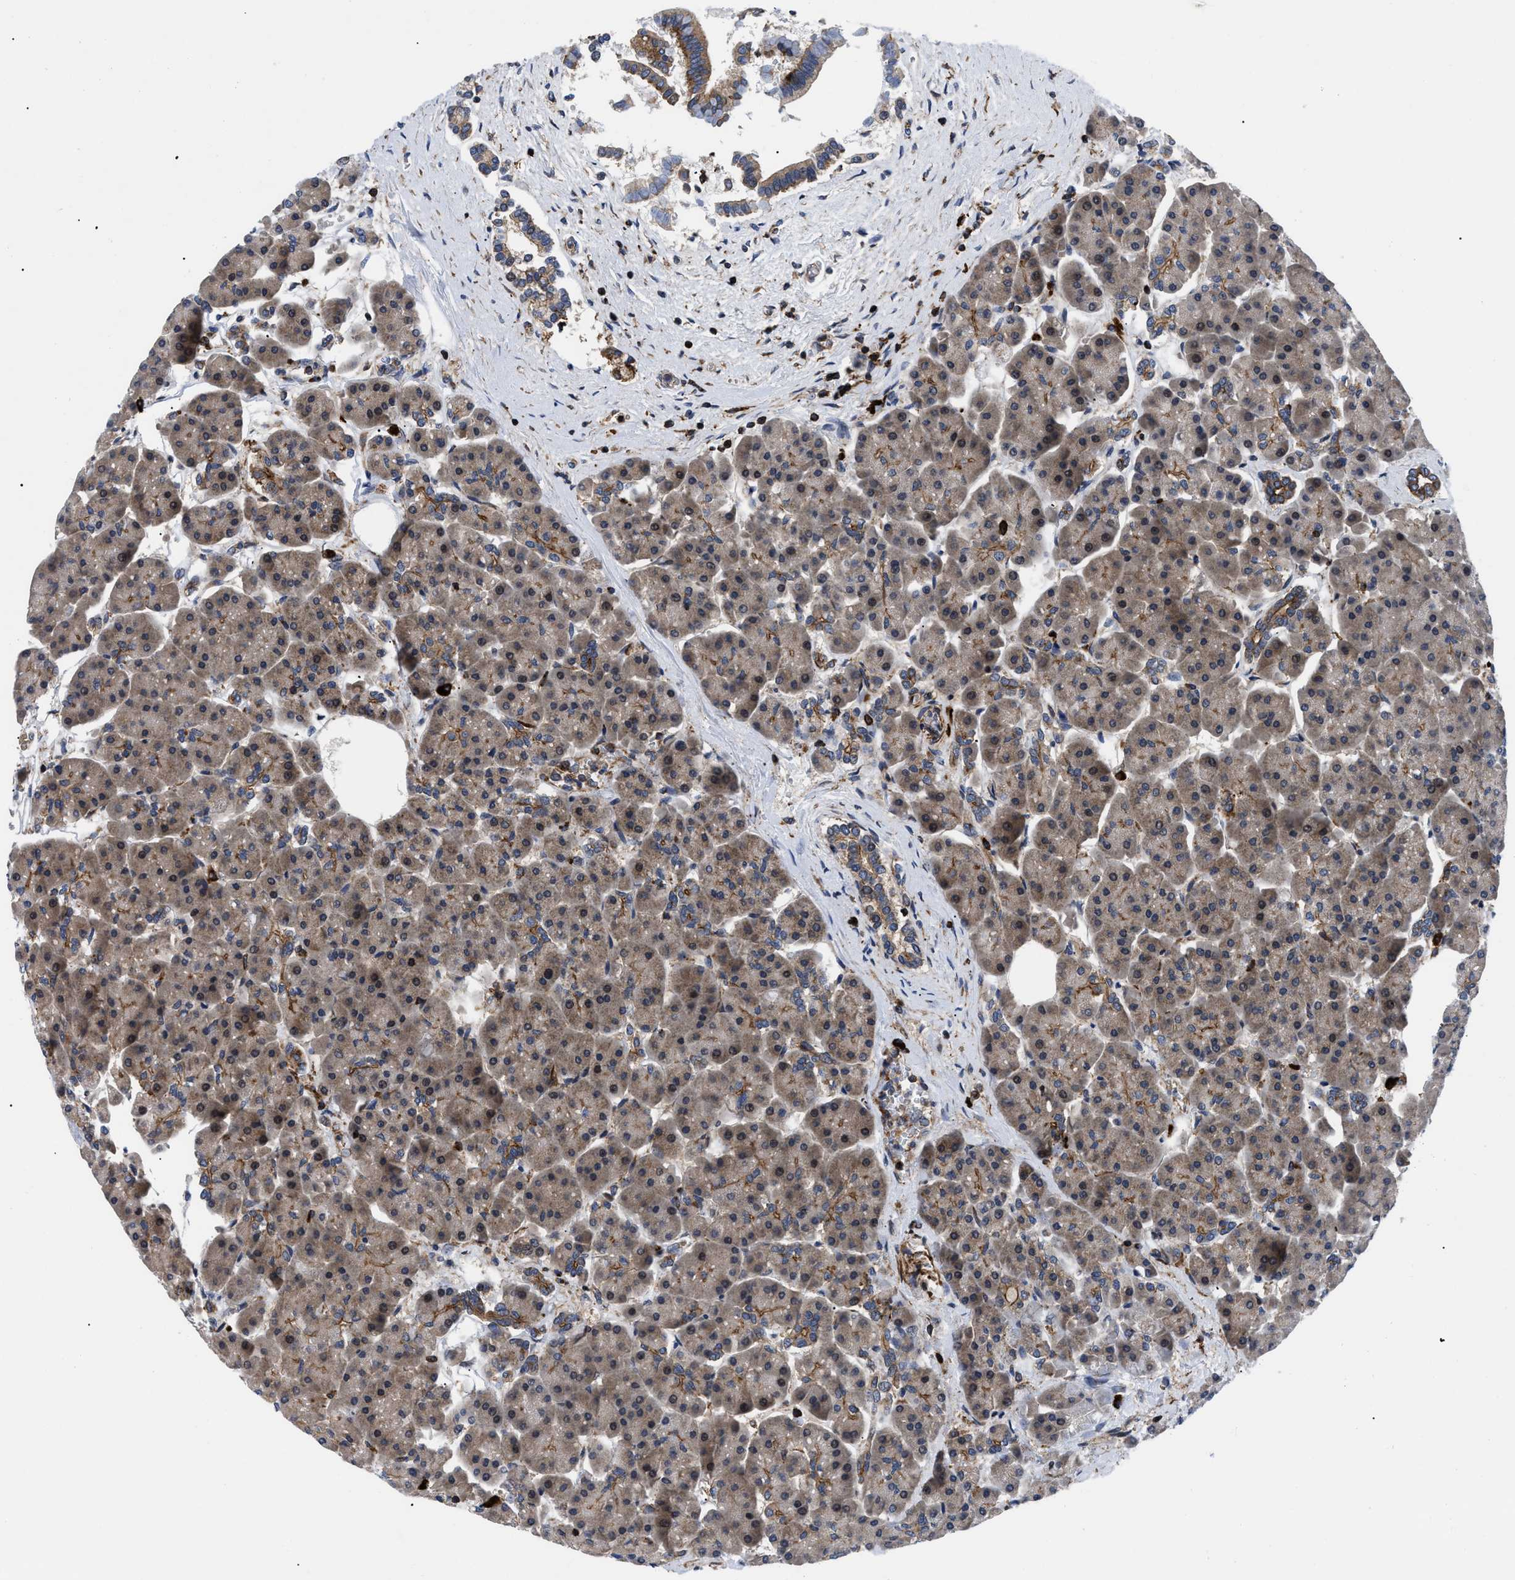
{"staining": {"intensity": "moderate", "quantity": ">75%", "location": "cytoplasmic/membranous"}, "tissue": "pancreas", "cell_type": "Exocrine glandular cells", "image_type": "normal", "snomed": [{"axis": "morphology", "description": "Normal tissue, NOS"}, {"axis": "topography", "description": "Pancreas"}], "caption": "A brown stain highlights moderate cytoplasmic/membranous positivity of a protein in exocrine glandular cells of normal human pancreas. (DAB (3,3'-diaminobenzidine) IHC with brightfield microscopy, high magnification).", "gene": "SPAST", "patient": {"sex": "female", "age": 70}}